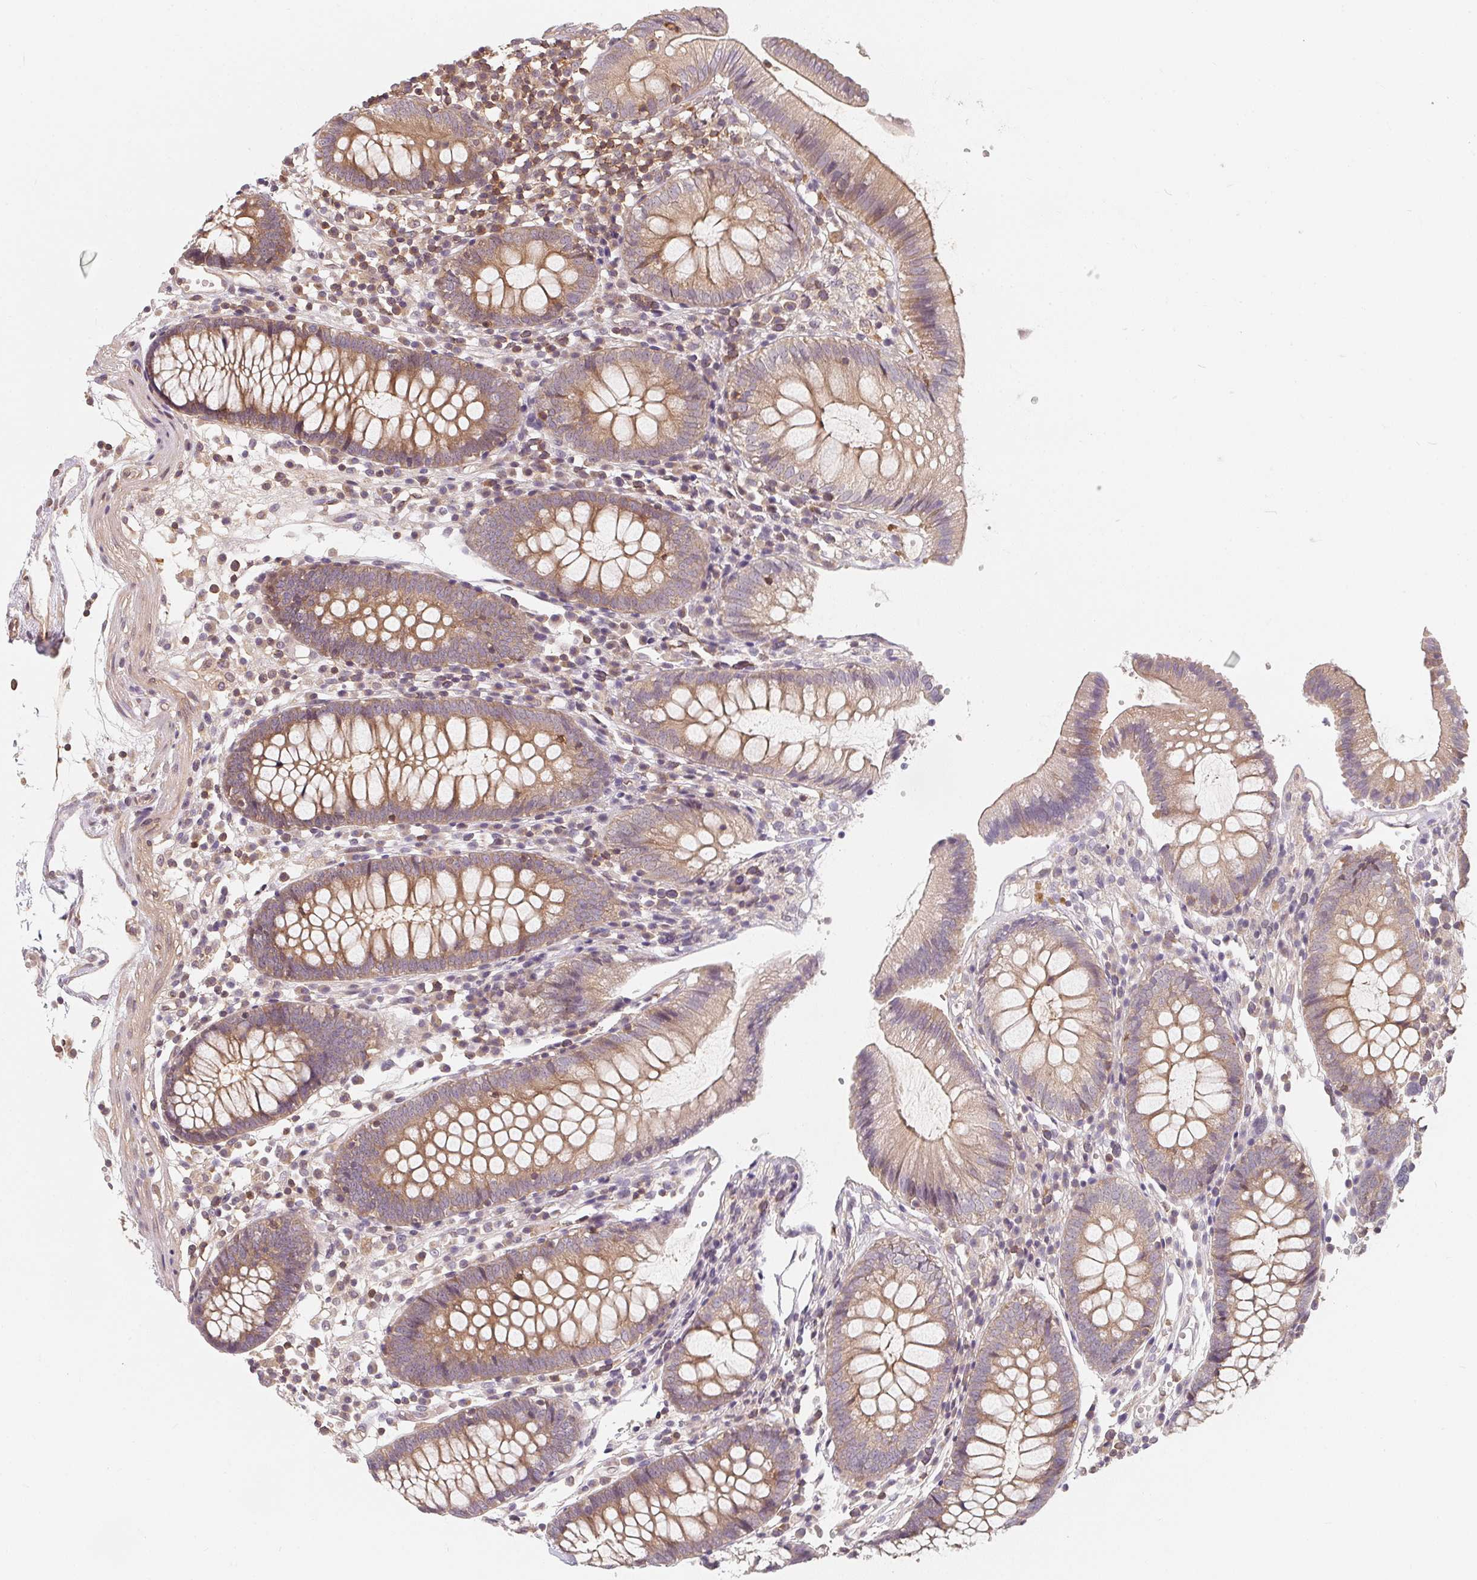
{"staining": {"intensity": "weak", "quantity": "25%-75%", "location": "cytoplasmic/membranous"}, "tissue": "colon", "cell_type": "Endothelial cells", "image_type": "normal", "snomed": [{"axis": "morphology", "description": "Normal tissue, NOS"}, {"axis": "morphology", "description": "Adenocarcinoma, NOS"}, {"axis": "topography", "description": "Colon"}], "caption": "Human colon stained with a brown dye demonstrates weak cytoplasmic/membranous positive staining in about 25%-75% of endothelial cells.", "gene": "ANKRD13A", "patient": {"sex": "male", "age": 83}}